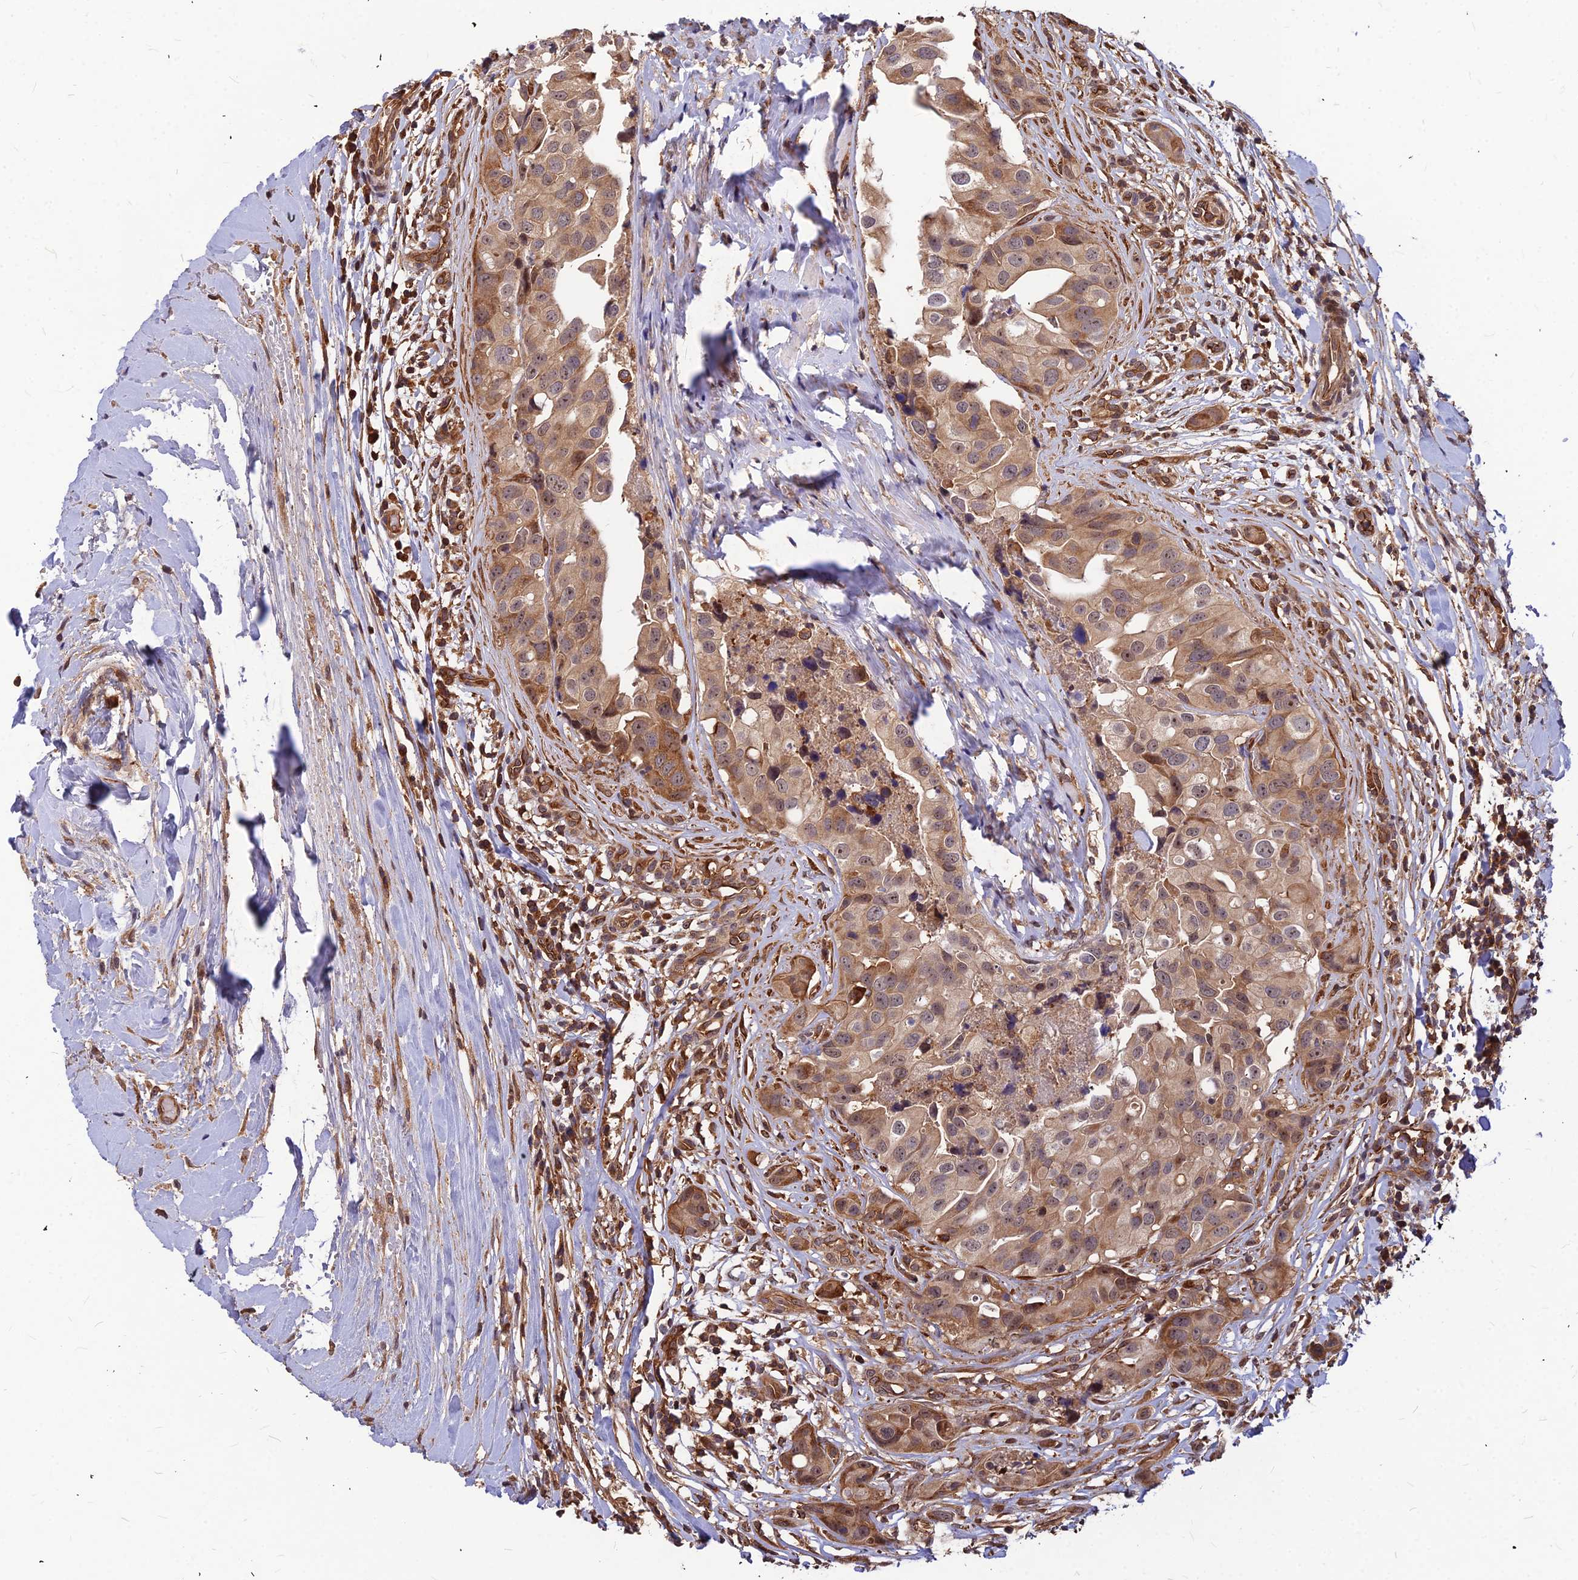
{"staining": {"intensity": "moderate", "quantity": ">75%", "location": "cytoplasmic/membranous"}, "tissue": "head and neck cancer", "cell_type": "Tumor cells", "image_type": "cancer", "snomed": [{"axis": "morphology", "description": "Adenocarcinoma, NOS"}, {"axis": "morphology", "description": "Adenocarcinoma, metastatic, NOS"}, {"axis": "topography", "description": "Head-Neck"}], "caption": "Head and neck cancer stained for a protein (brown) demonstrates moderate cytoplasmic/membranous positive expression in approximately >75% of tumor cells.", "gene": "ZNF467", "patient": {"sex": "male", "age": 75}}